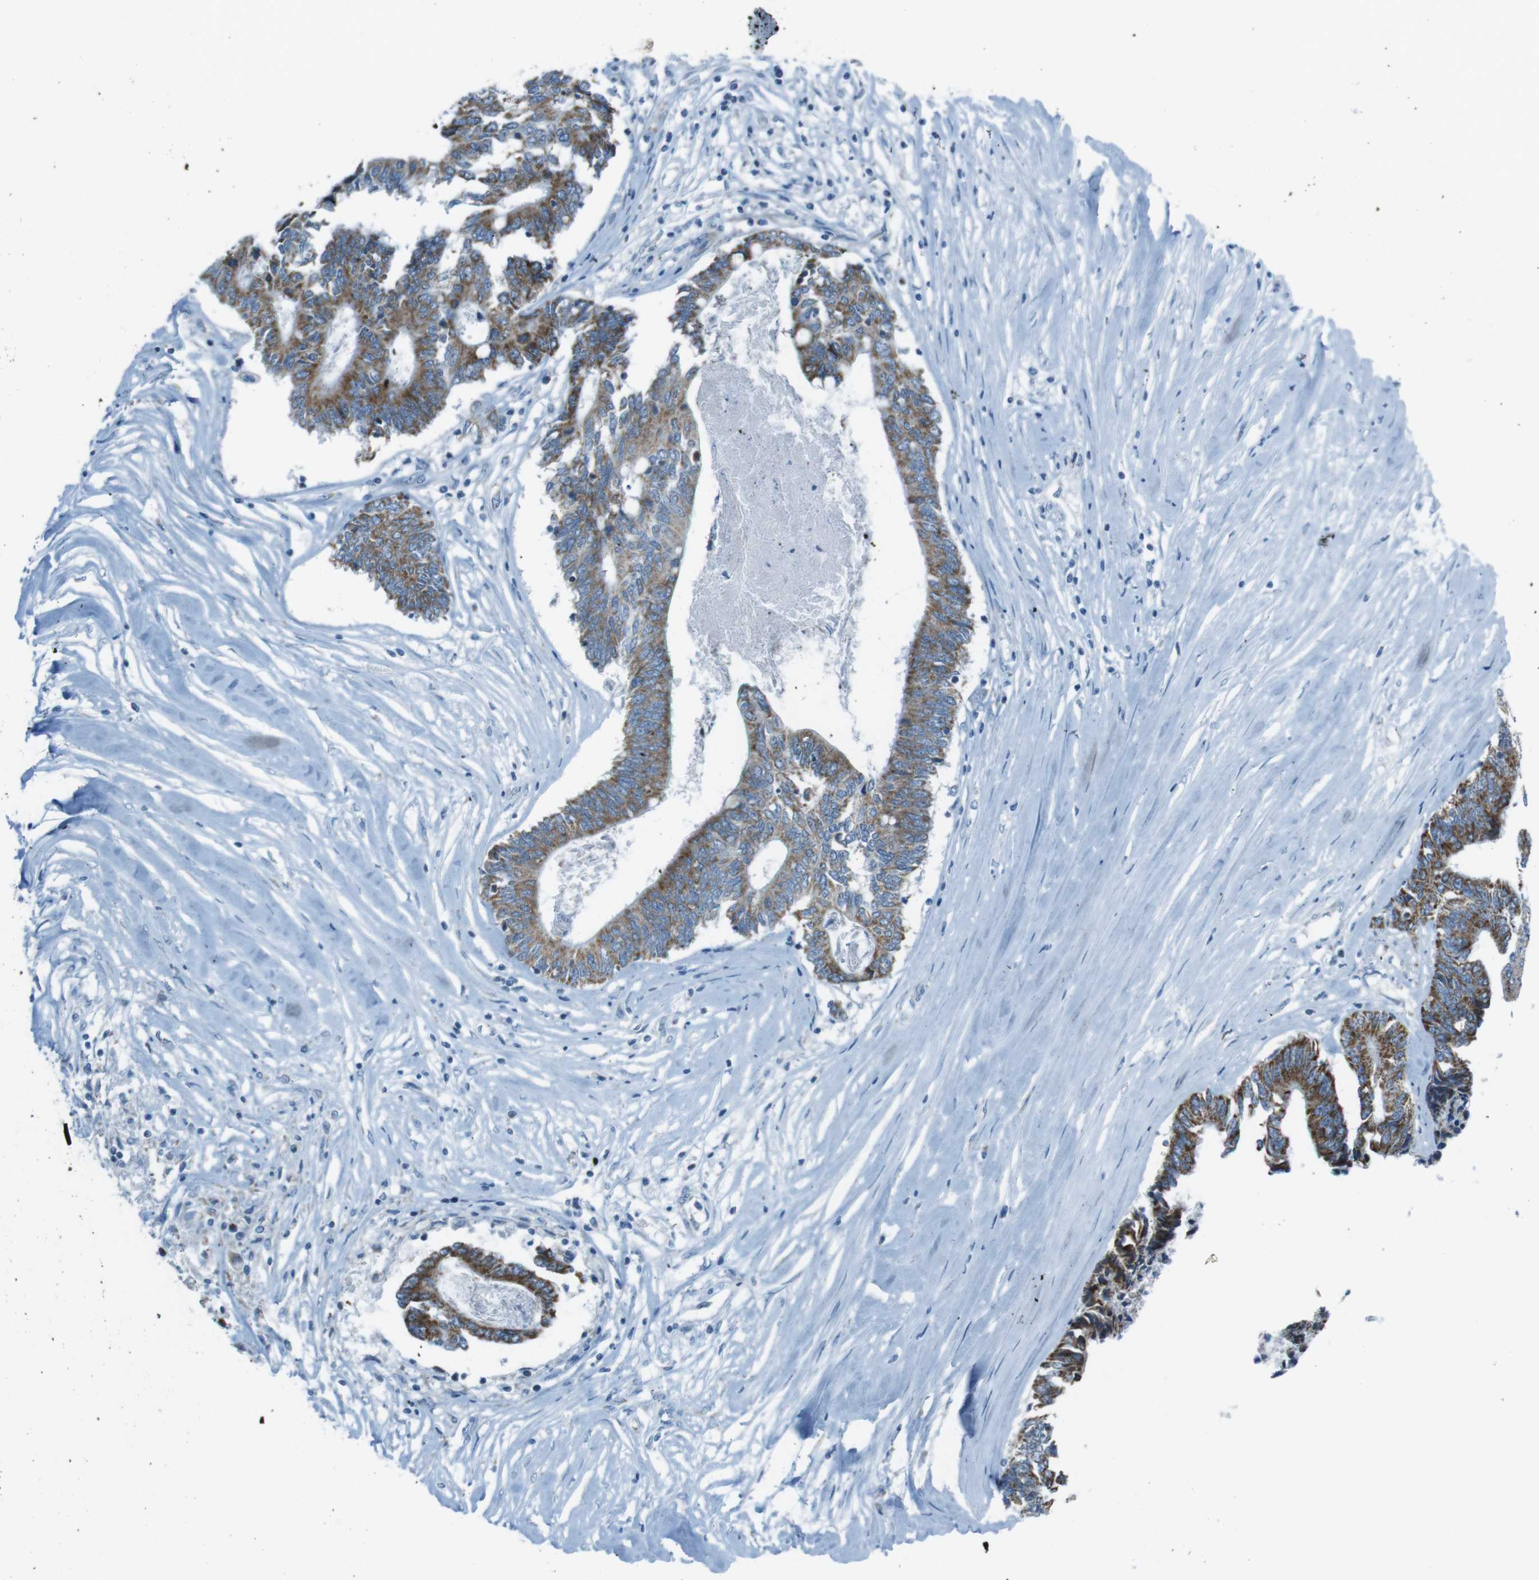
{"staining": {"intensity": "strong", "quantity": "25%-75%", "location": "cytoplasmic/membranous"}, "tissue": "colorectal cancer", "cell_type": "Tumor cells", "image_type": "cancer", "snomed": [{"axis": "morphology", "description": "Adenocarcinoma, NOS"}, {"axis": "topography", "description": "Rectum"}], "caption": "Tumor cells exhibit strong cytoplasmic/membranous positivity in approximately 25%-75% of cells in colorectal adenocarcinoma.", "gene": "DNAJA3", "patient": {"sex": "male", "age": 63}}